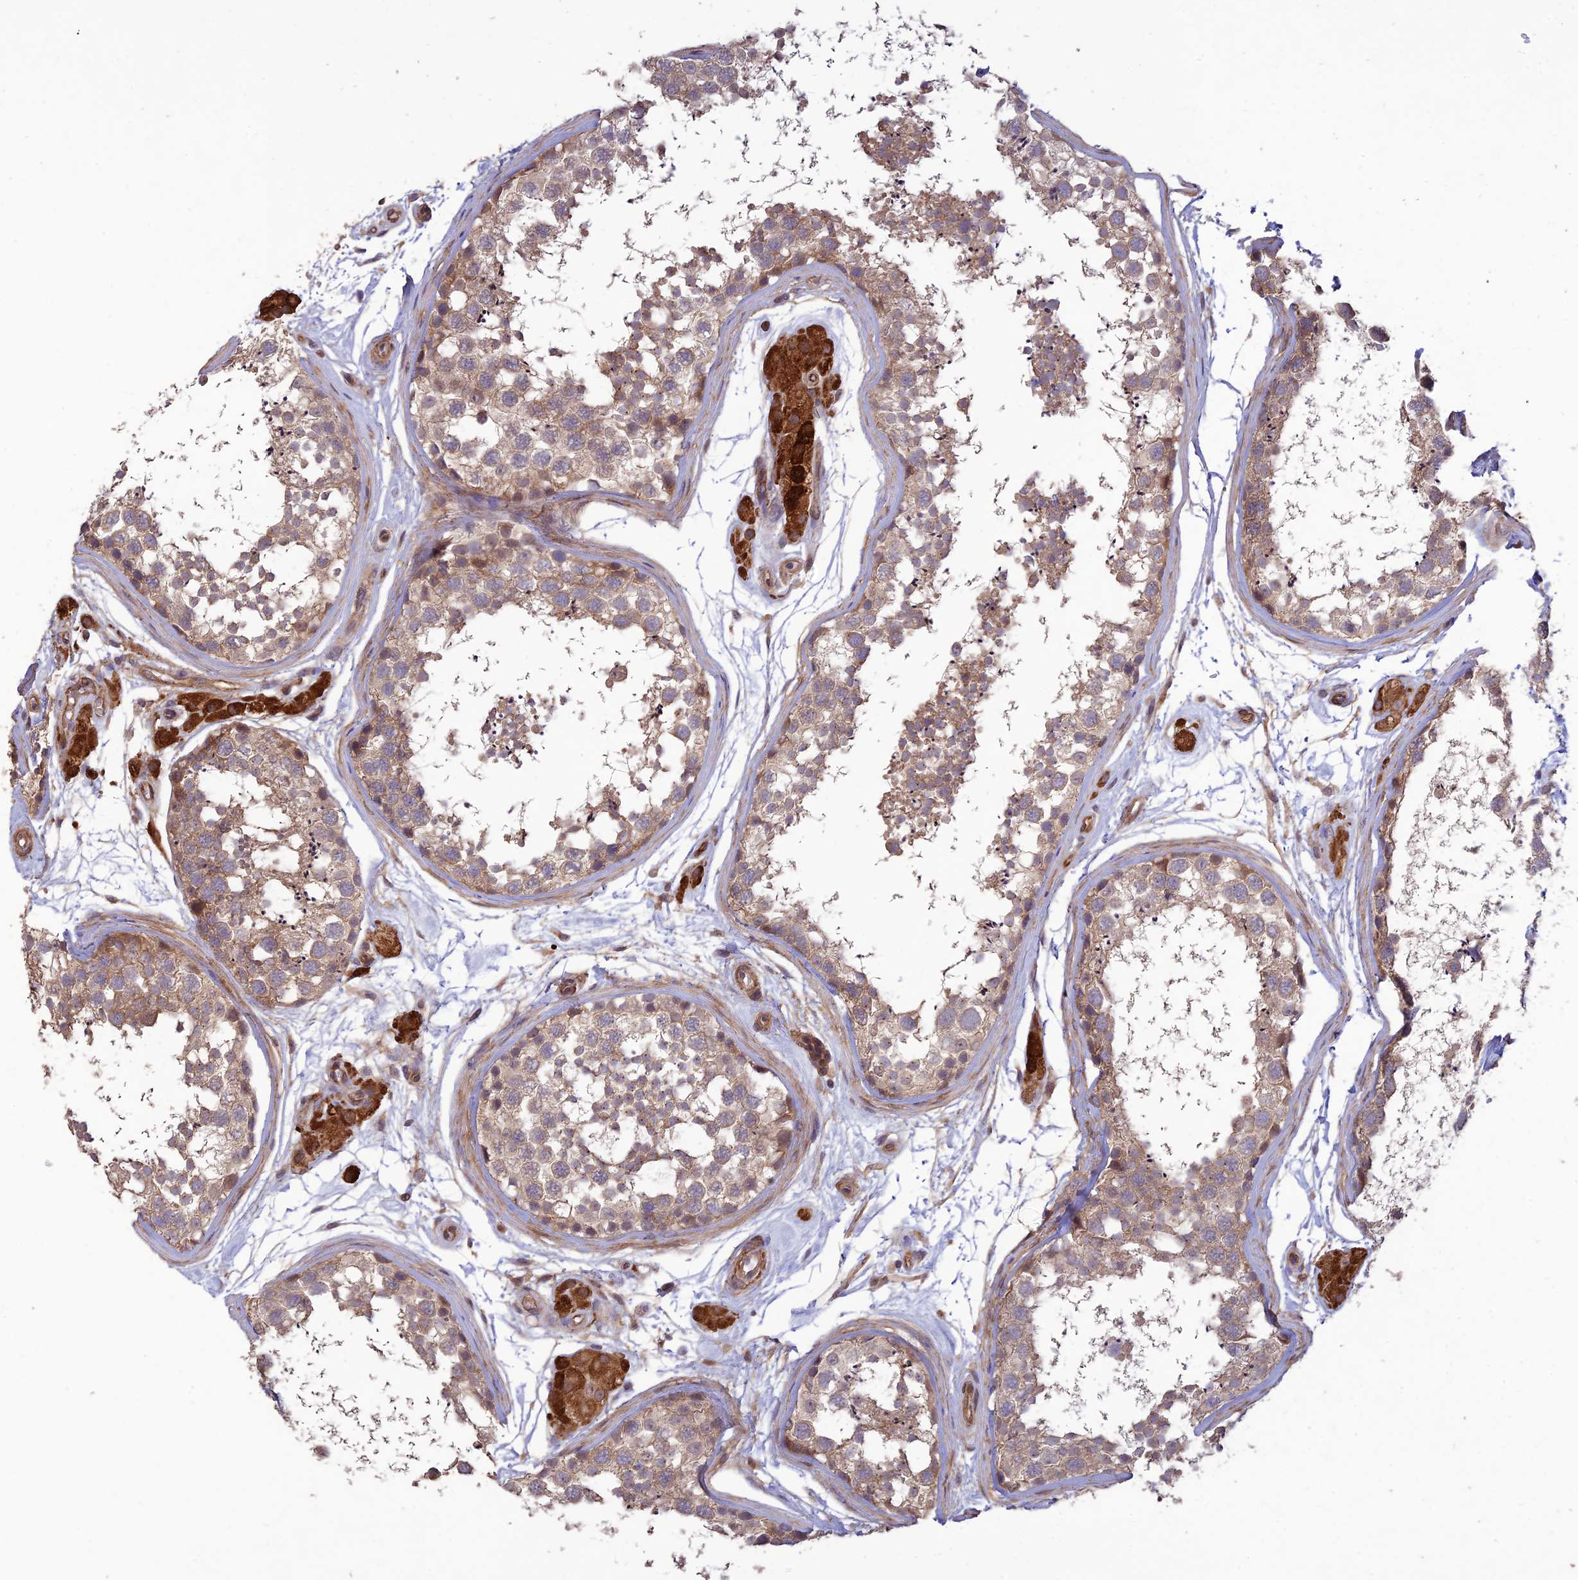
{"staining": {"intensity": "moderate", "quantity": ">75%", "location": "cytoplasmic/membranous"}, "tissue": "testis", "cell_type": "Cells in seminiferous ducts", "image_type": "normal", "snomed": [{"axis": "morphology", "description": "Normal tissue, NOS"}, {"axis": "topography", "description": "Testis"}], "caption": "A photomicrograph of human testis stained for a protein shows moderate cytoplasmic/membranous brown staining in cells in seminiferous ducts.", "gene": "PAGR1", "patient": {"sex": "male", "age": 56}}